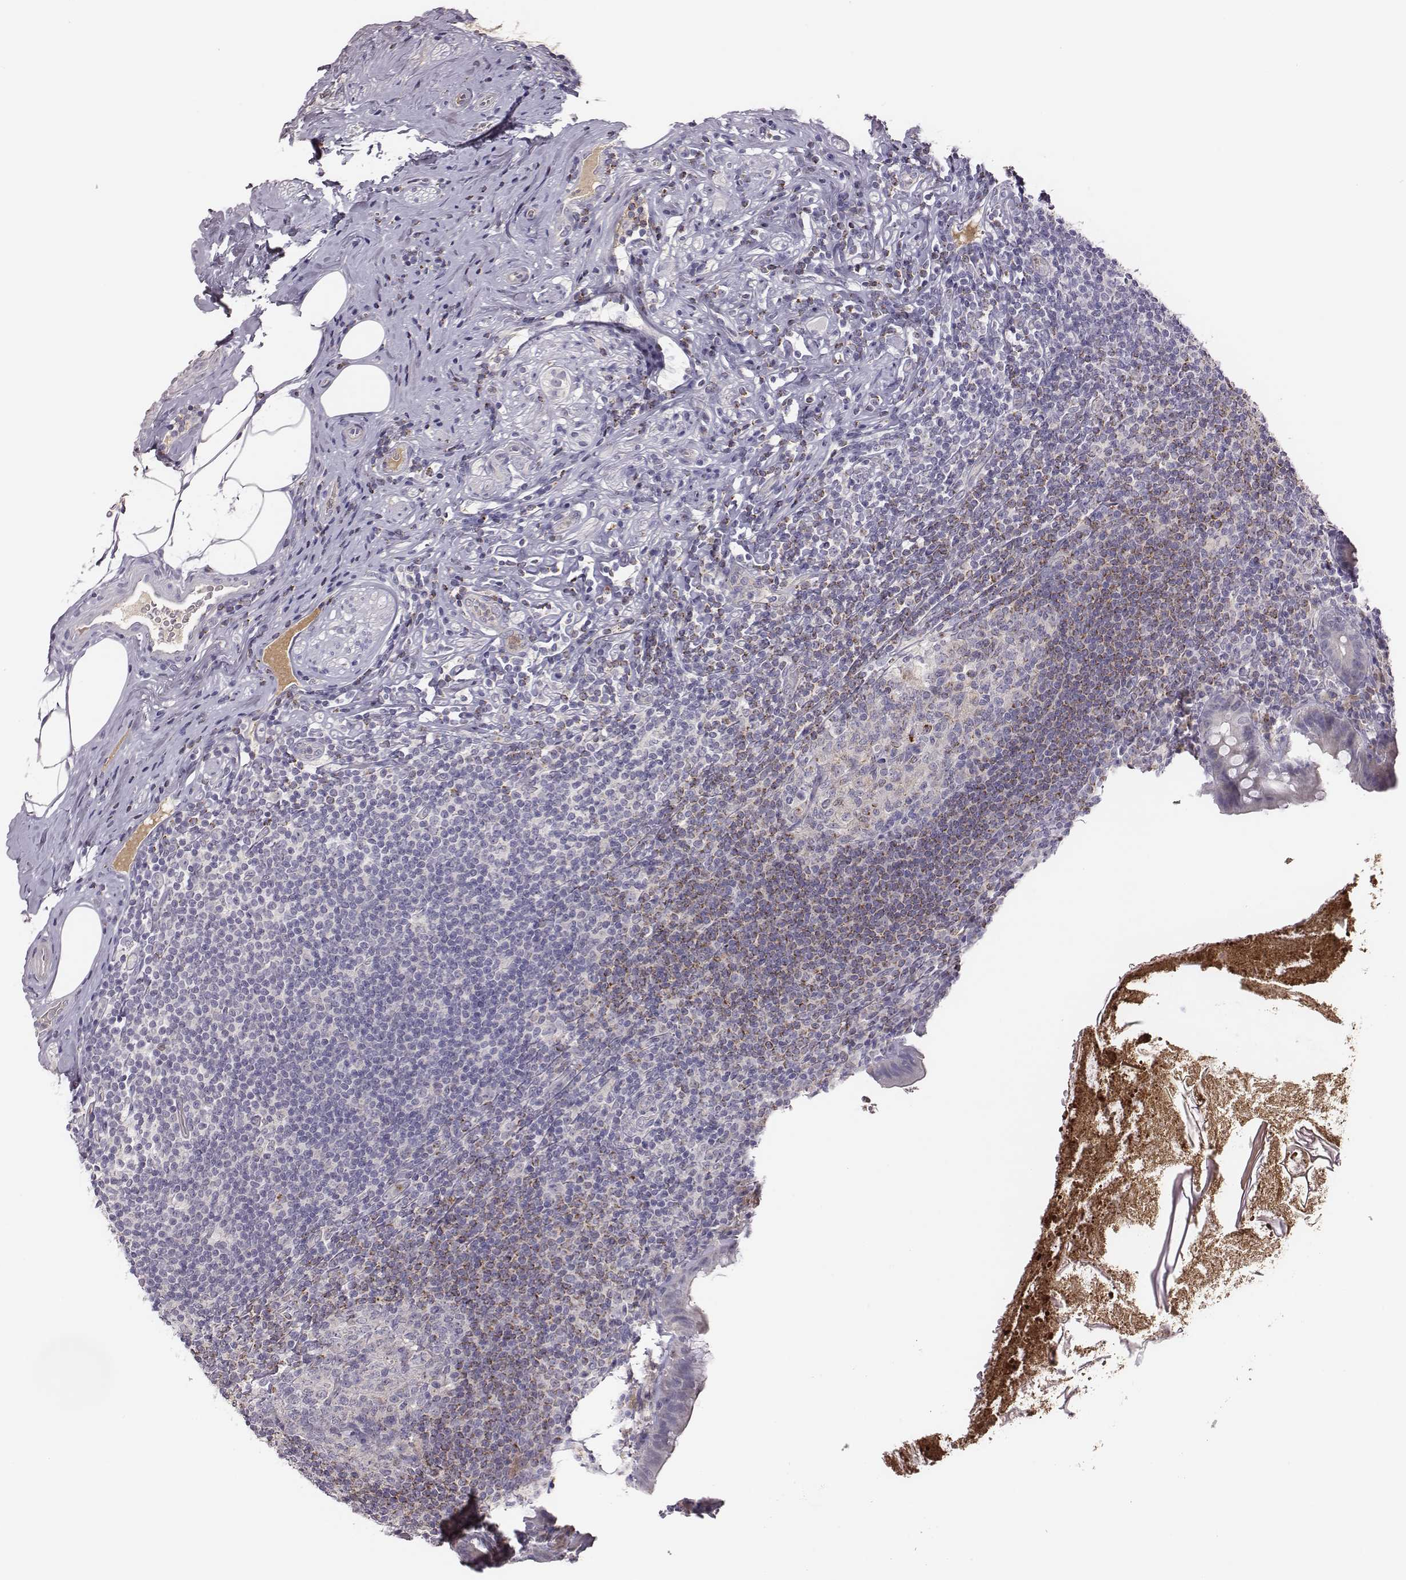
{"staining": {"intensity": "negative", "quantity": "none", "location": "none"}, "tissue": "appendix", "cell_type": "Glandular cells", "image_type": "normal", "snomed": [{"axis": "morphology", "description": "Normal tissue, NOS"}, {"axis": "topography", "description": "Appendix"}], "caption": "This is a photomicrograph of immunohistochemistry (IHC) staining of unremarkable appendix, which shows no staining in glandular cells.", "gene": "KMO", "patient": {"sex": "male", "age": 47}}